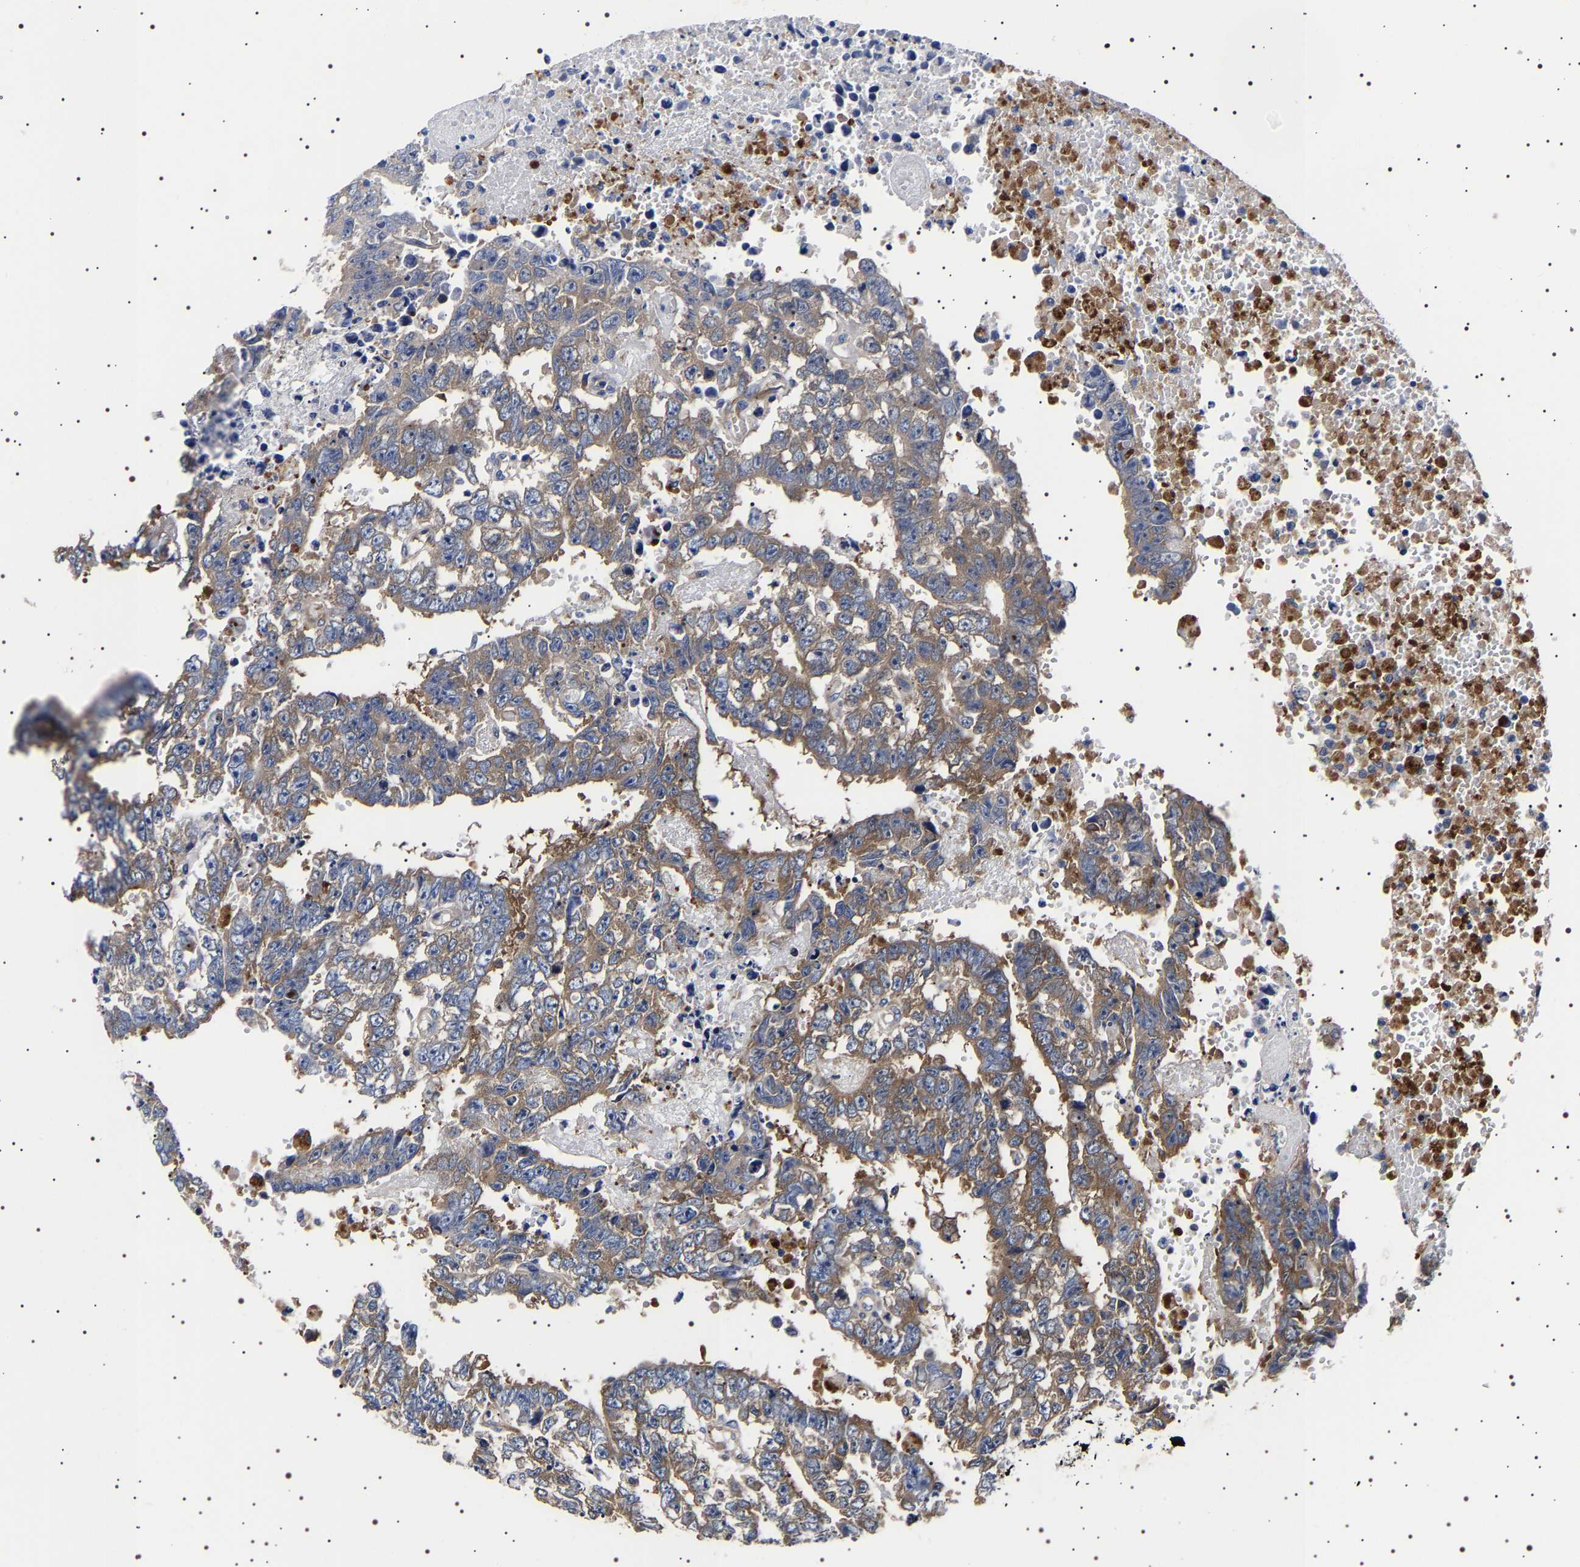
{"staining": {"intensity": "moderate", "quantity": "25%-75%", "location": "cytoplasmic/membranous"}, "tissue": "testis cancer", "cell_type": "Tumor cells", "image_type": "cancer", "snomed": [{"axis": "morphology", "description": "Carcinoma, Embryonal, NOS"}, {"axis": "topography", "description": "Testis"}], "caption": "Immunohistochemistry (IHC) of testis embryonal carcinoma reveals medium levels of moderate cytoplasmic/membranous positivity in approximately 25%-75% of tumor cells. The staining was performed using DAB, with brown indicating positive protein expression. Nuclei are stained blue with hematoxylin.", "gene": "DARS1", "patient": {"sex": "male", "age": 25}}